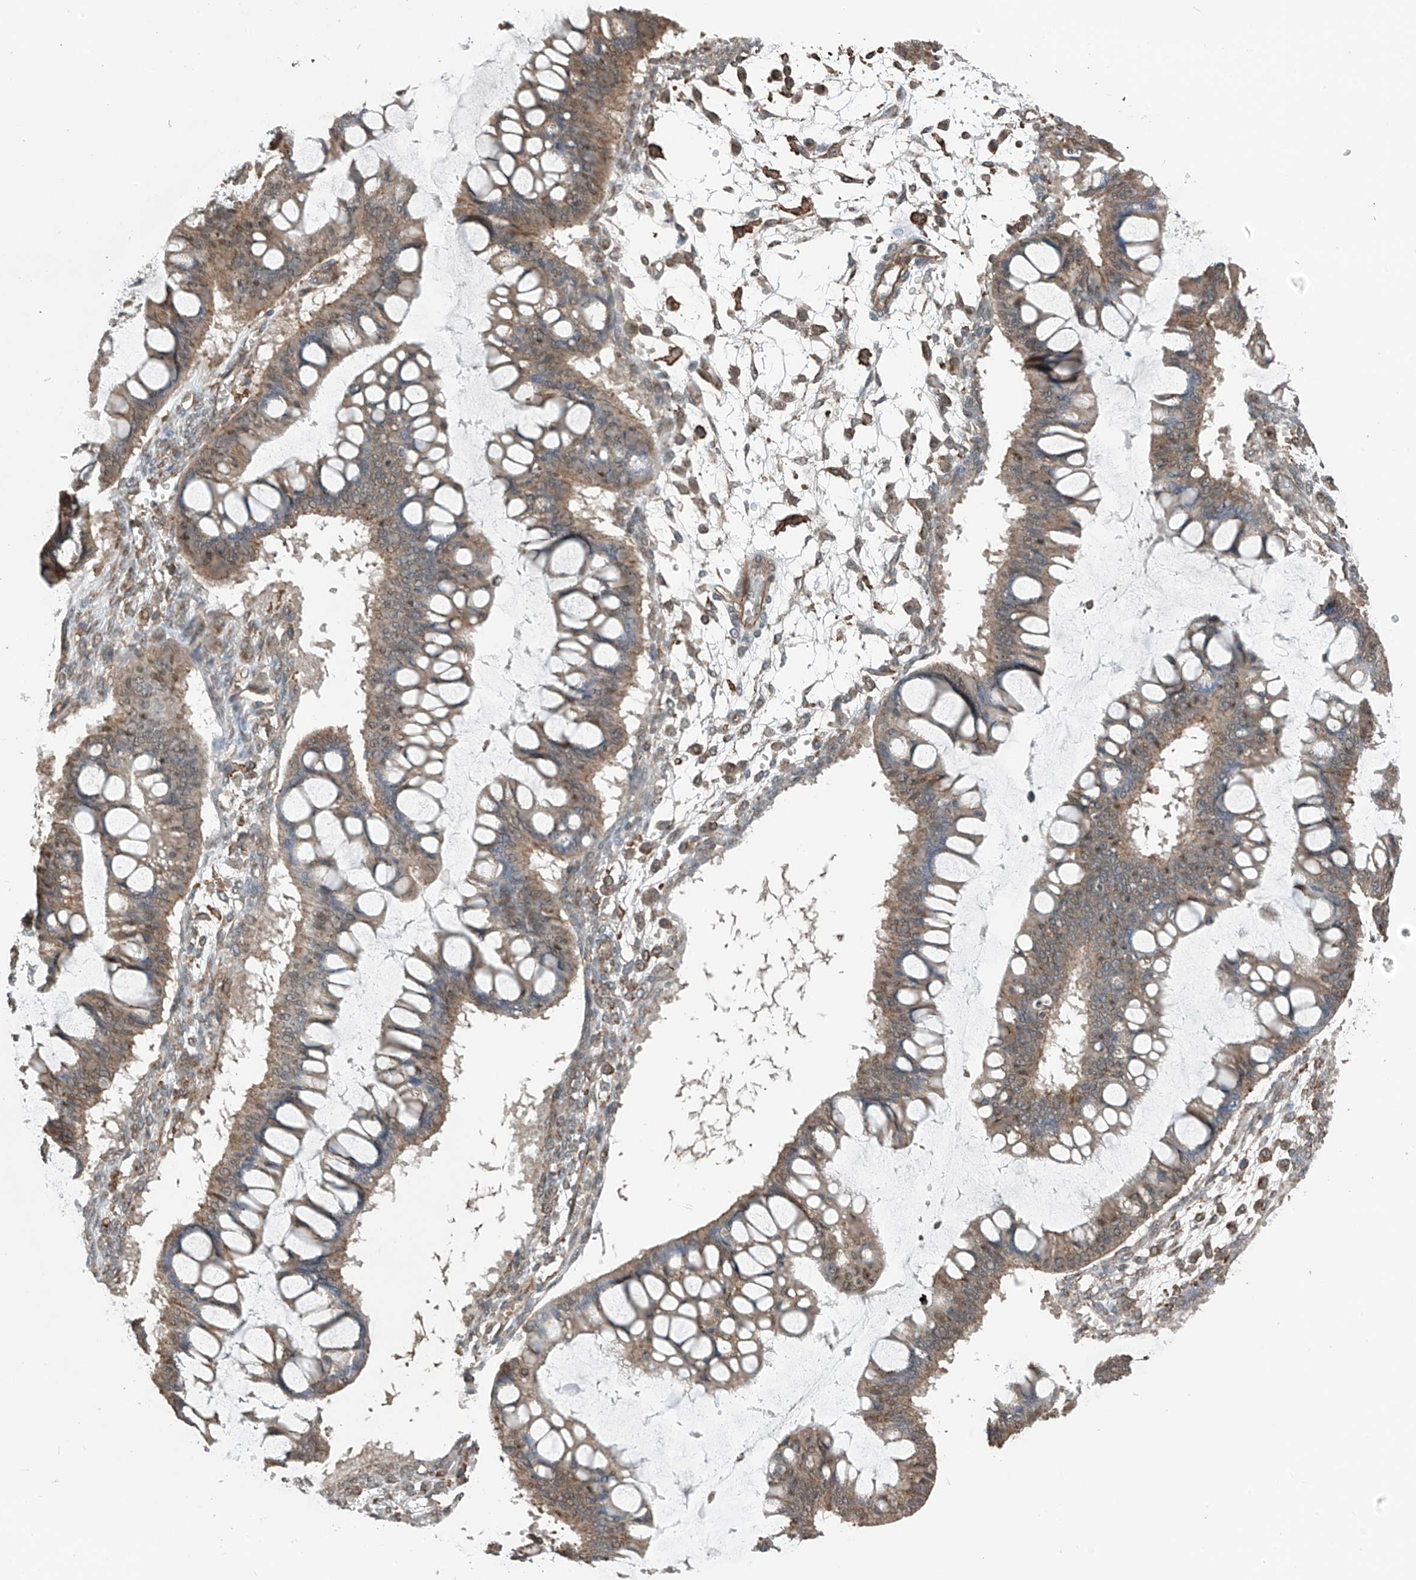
{"staining": {"intensity": "moderate", "quantity": ">75%", "location": "cytoplasmic/membranous"}, "tissue": "ovarian cancer", "cell_type": "Tumor cells", "image_type": "cancer", "snomed": [{"axis": "morphology", "description": "Cystadenocarcinoma, mucinous, NOS"}, {"axis": "topography", "description": "Ovary"}], "caption": "A brown stain highlights moderate cytoplasmic/membranous expression of a protein in human ovarian cancer (mucinous cystadenocarcinoma) tumor cells. The protein is shown in brown color, while the nuclei are stained blue.", "gene": "ZNF189", "patient": {"sex": "female", "age": 73}}